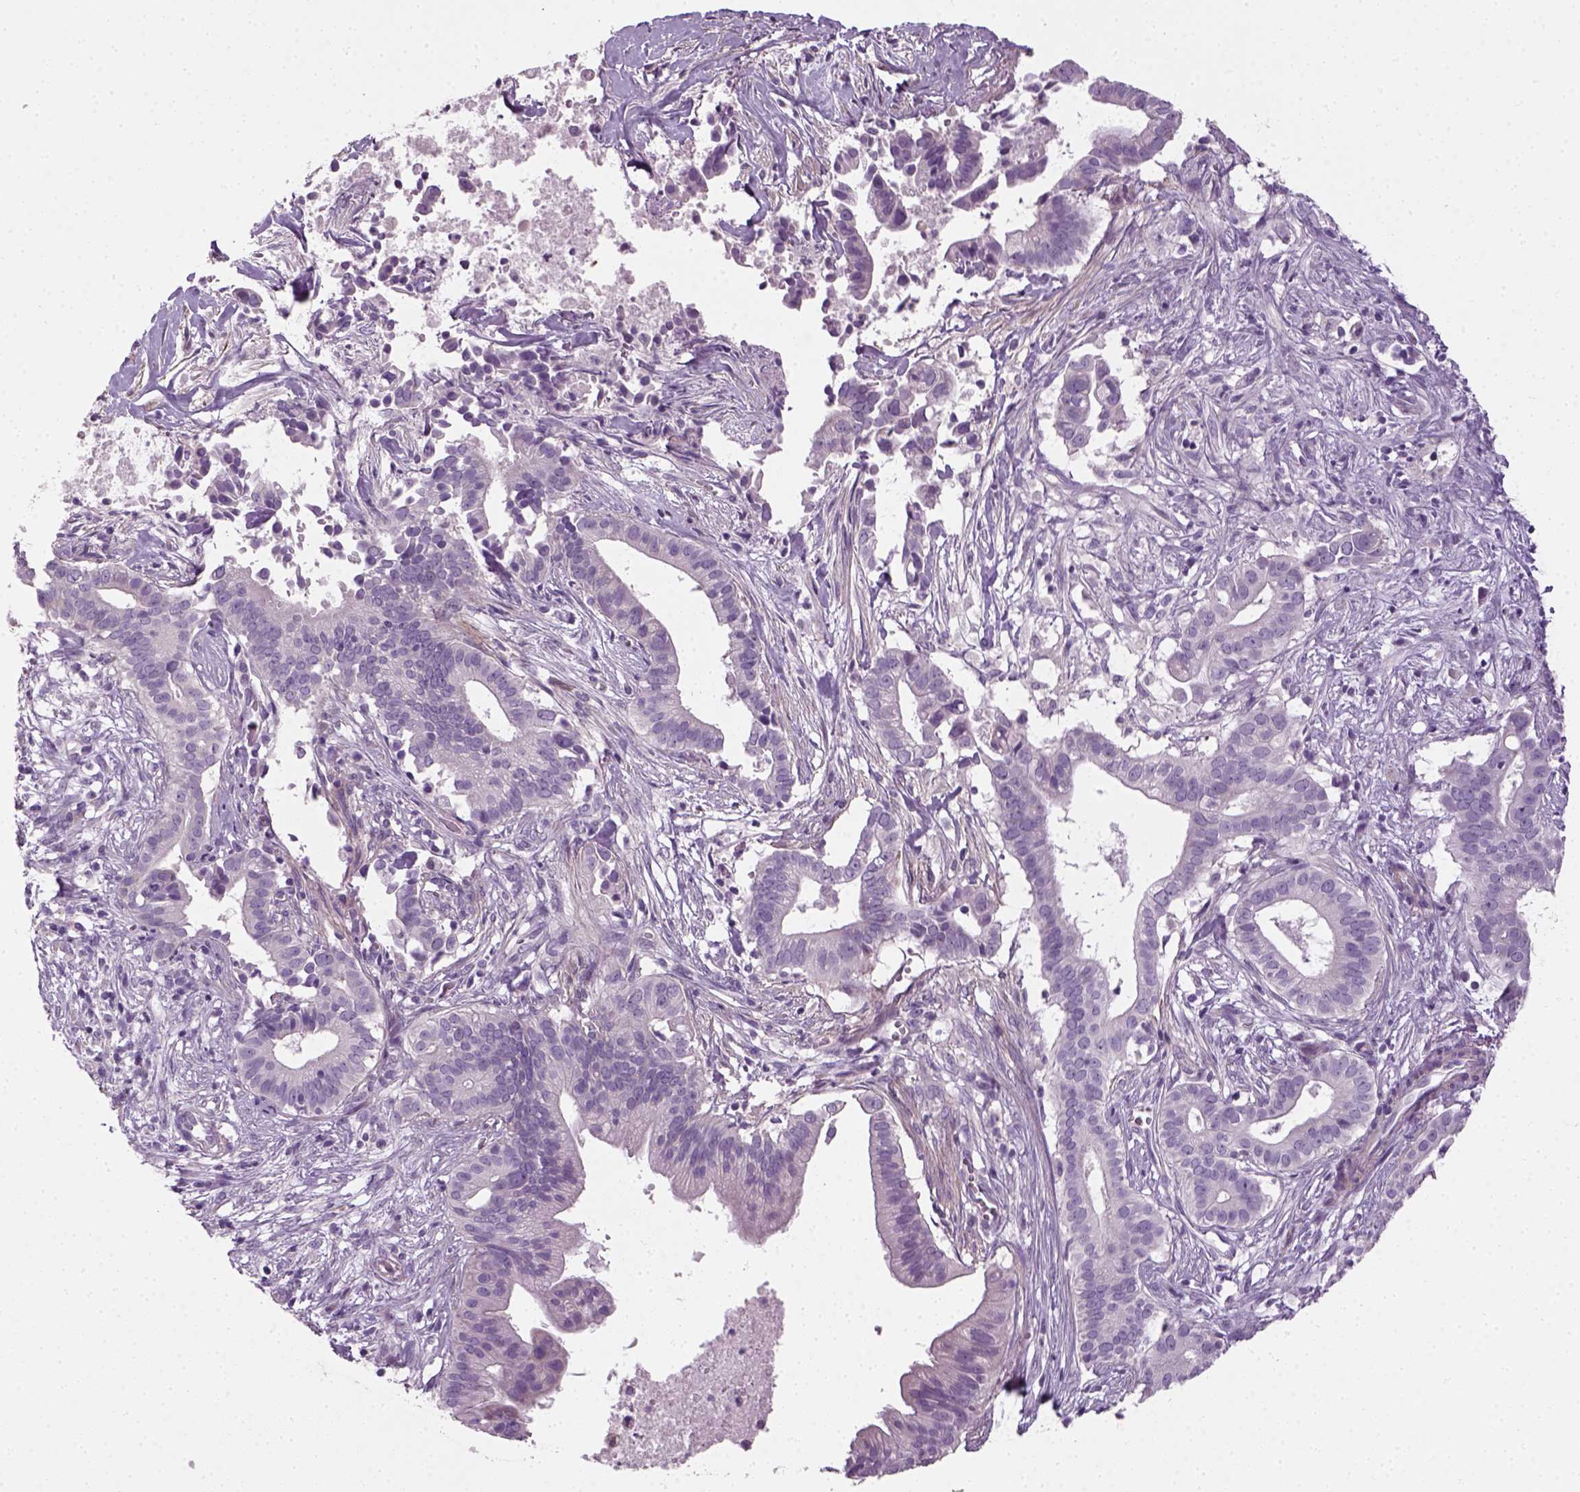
{"staining": {"intensity": "negative", "quantity": "none", "location": "none"}, "tissue": "pancreatic cancer", "cell_type": "Tumor cells", "image_type": "cancer", "snomed": [{"axis": "morphology", "description": "Adenocarcinoma, NOS"}, {"axis": "topography", "description": "Pancreas"}], "caption": "A high-resolution image shows immunohistochemistry (IHC) staining of adenocarcinoma (pancreatic), which exhibits no significant positivity in tumor cells.", "gene": "ELOVL3", "patient": {"sex": "male", "age": 61}}